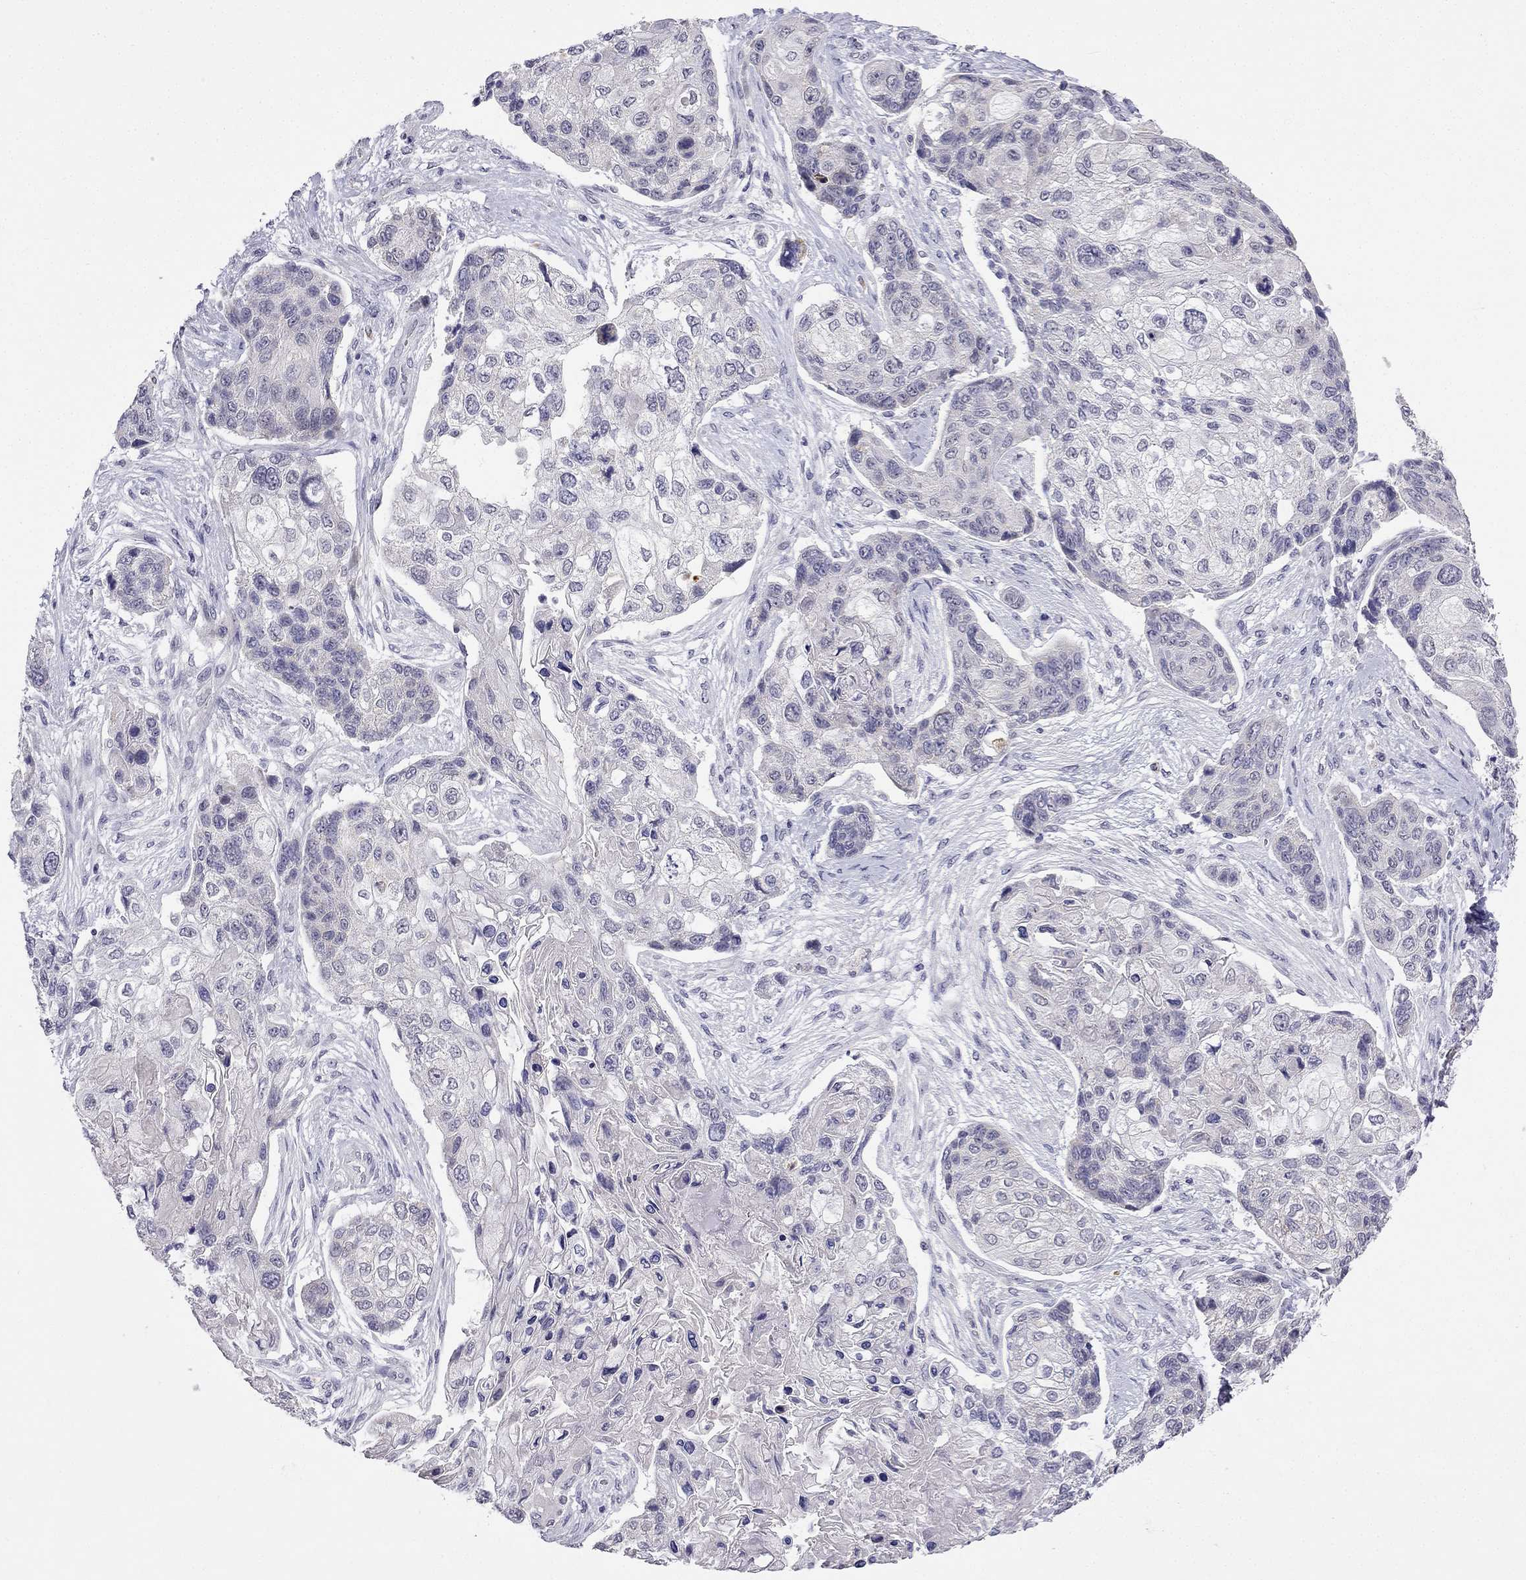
{"staining": {"intensity": "negative", "quantity": "none", "location": "none"}, "tissue": "lung cancer", "cell_type": "Tumor cells", "image_type": "cancer", "snomed": [{"axis": "morphology", "description": "Squamous cell carcinoma, NOS"}, {"axis": "topography", "description": "Lung"}], "caption": "This is a micrograph of immunohistochemistry (IHC) staining of lung cancer (squamous cell carcinoma), which shows no expression in tumor cells.", "gene": "C5orf49", "patient": {"sex": "male", "age": 69}}